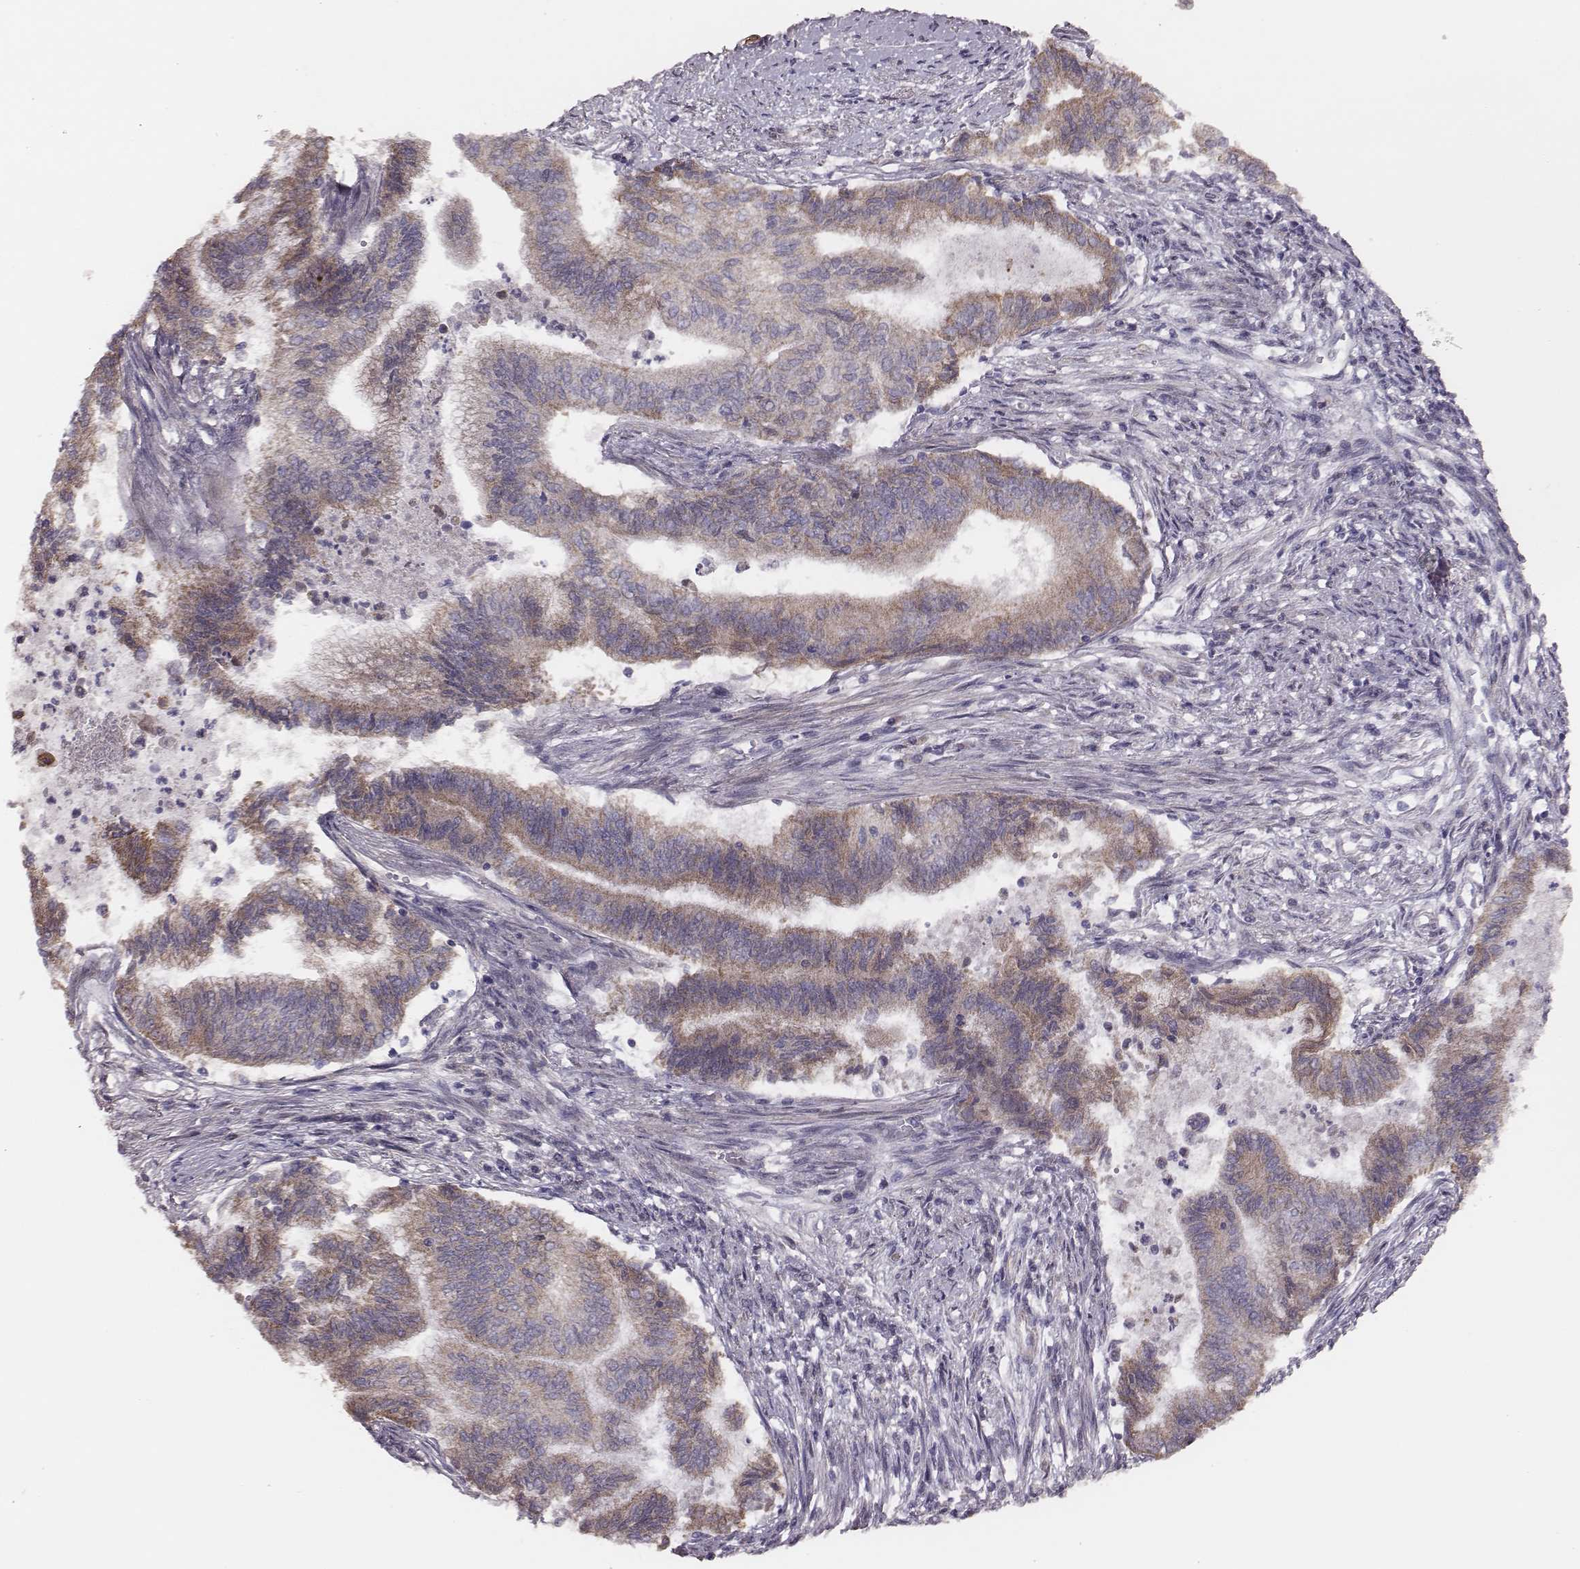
{"staining": {"intensity": "weak", "quantity": ">75%", "location": "cytoplasmic/membranous"}, "tissue": "endometrial cancer", "cell_type": "Tumor cells", "image_type": "cancer", "snomed": [{"axis": "morphology", "description": "Adenocarcinoma, NOS"}, {"axis": "topography", "description": "Endometrium"}], "caption": "A brown stain shows weak cytoplasmic/membranous positivity of a protein in human endometrial adenocarcinoma tumor cells.", "gene": "HAVCR1", "patient": {"sex": "female", "age": 65}}